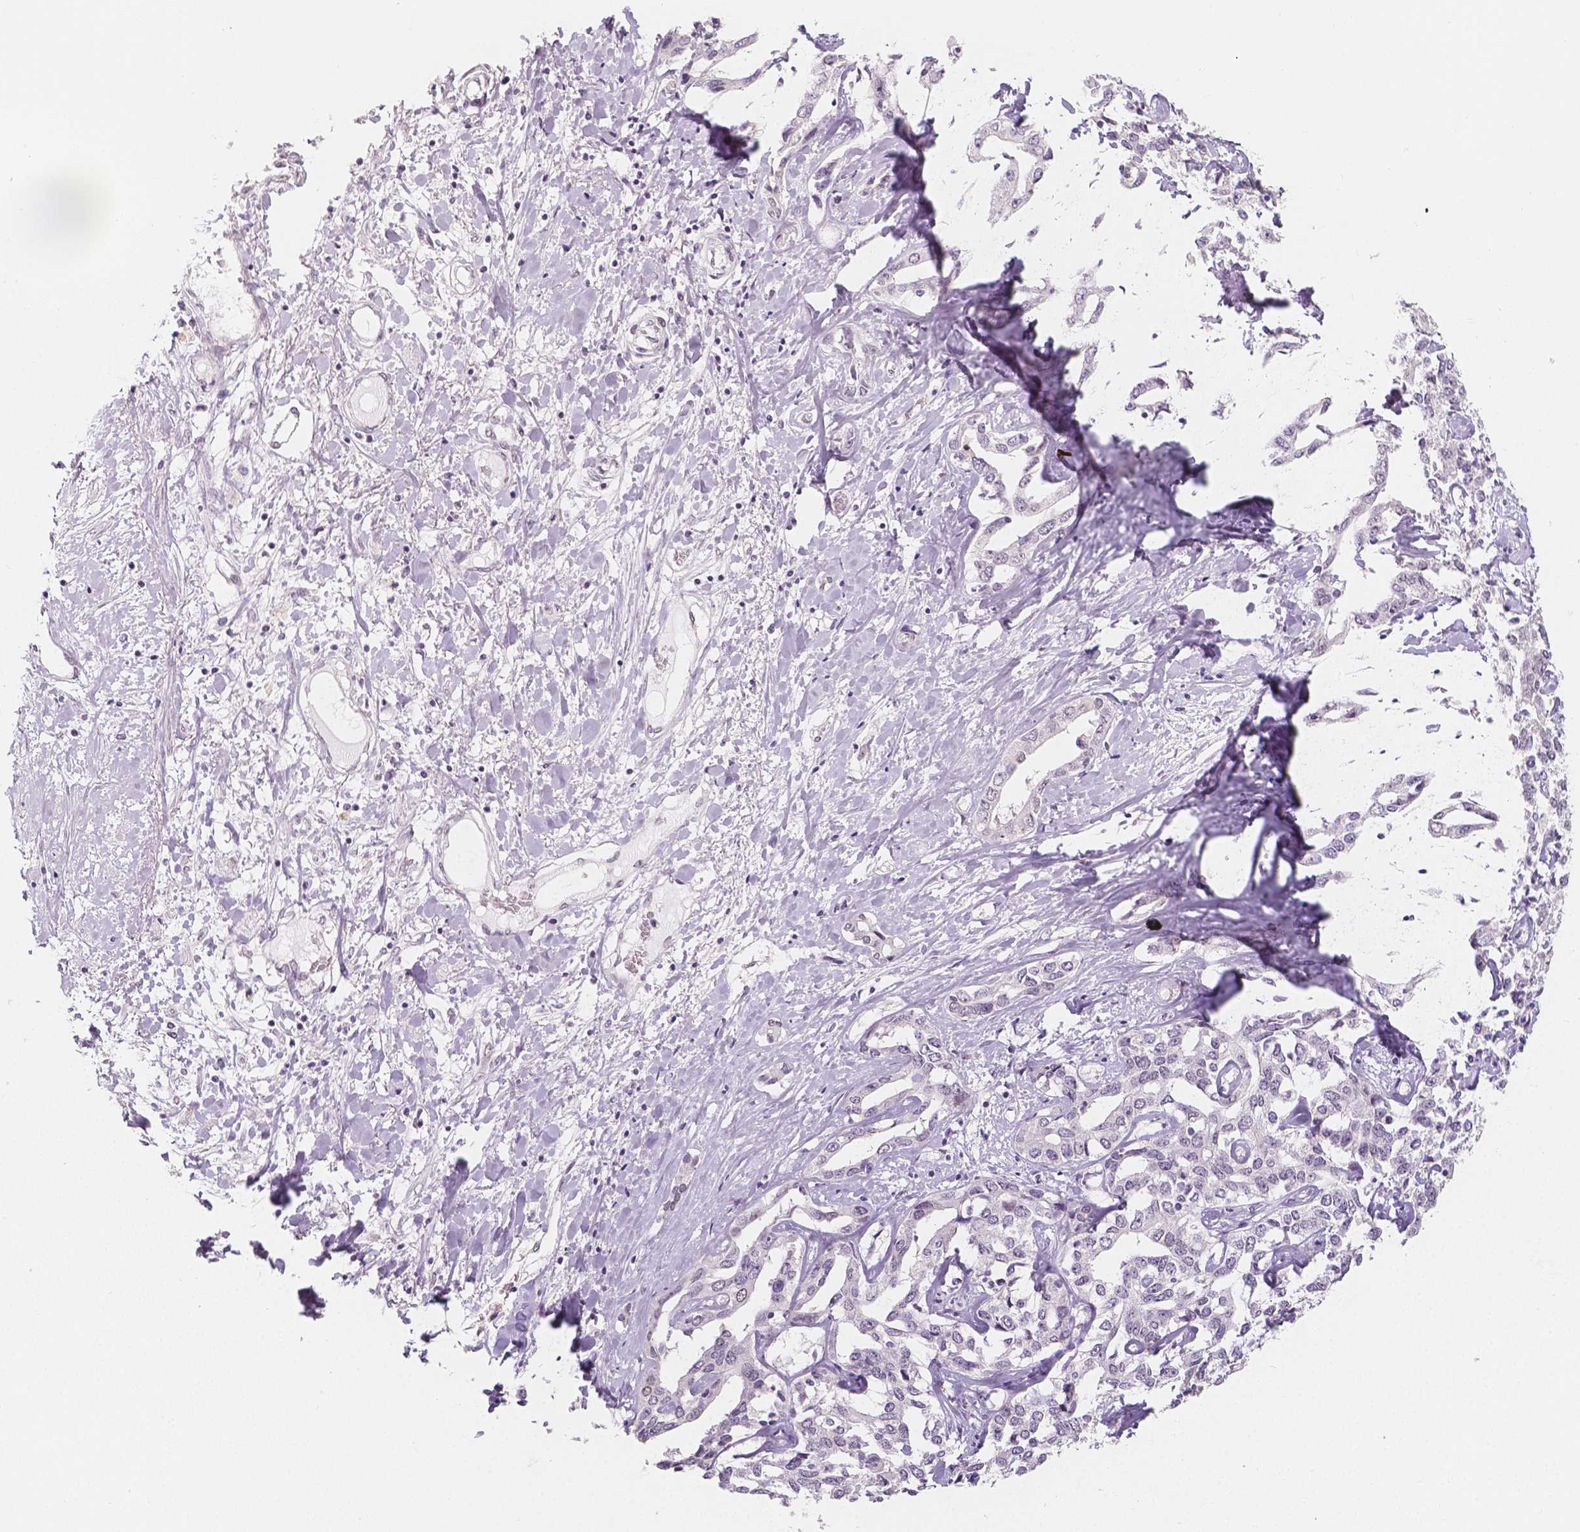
{"staining": {"intensity": "negative", "quantity": "none", "location": "none"}, "tissue": "liver cancer", "cell_type": "Tumor cells", "image_type": "cancer", "snomed": [{"axis": "morphology", "description": "Cholangiocarcinoma"}, {"axis": "topography", "description": "Liver"}], "caption": "Immunohistochemistry micrograph of neoplastic tissue: liver cancer (cholangiocarcinoma) stained with DAB (3,3'-diaminobenzidine) displays no significant protein expression in tumor cells.", "gene": "KDM5B", "patient": {"sex": "male", "age": 59}}